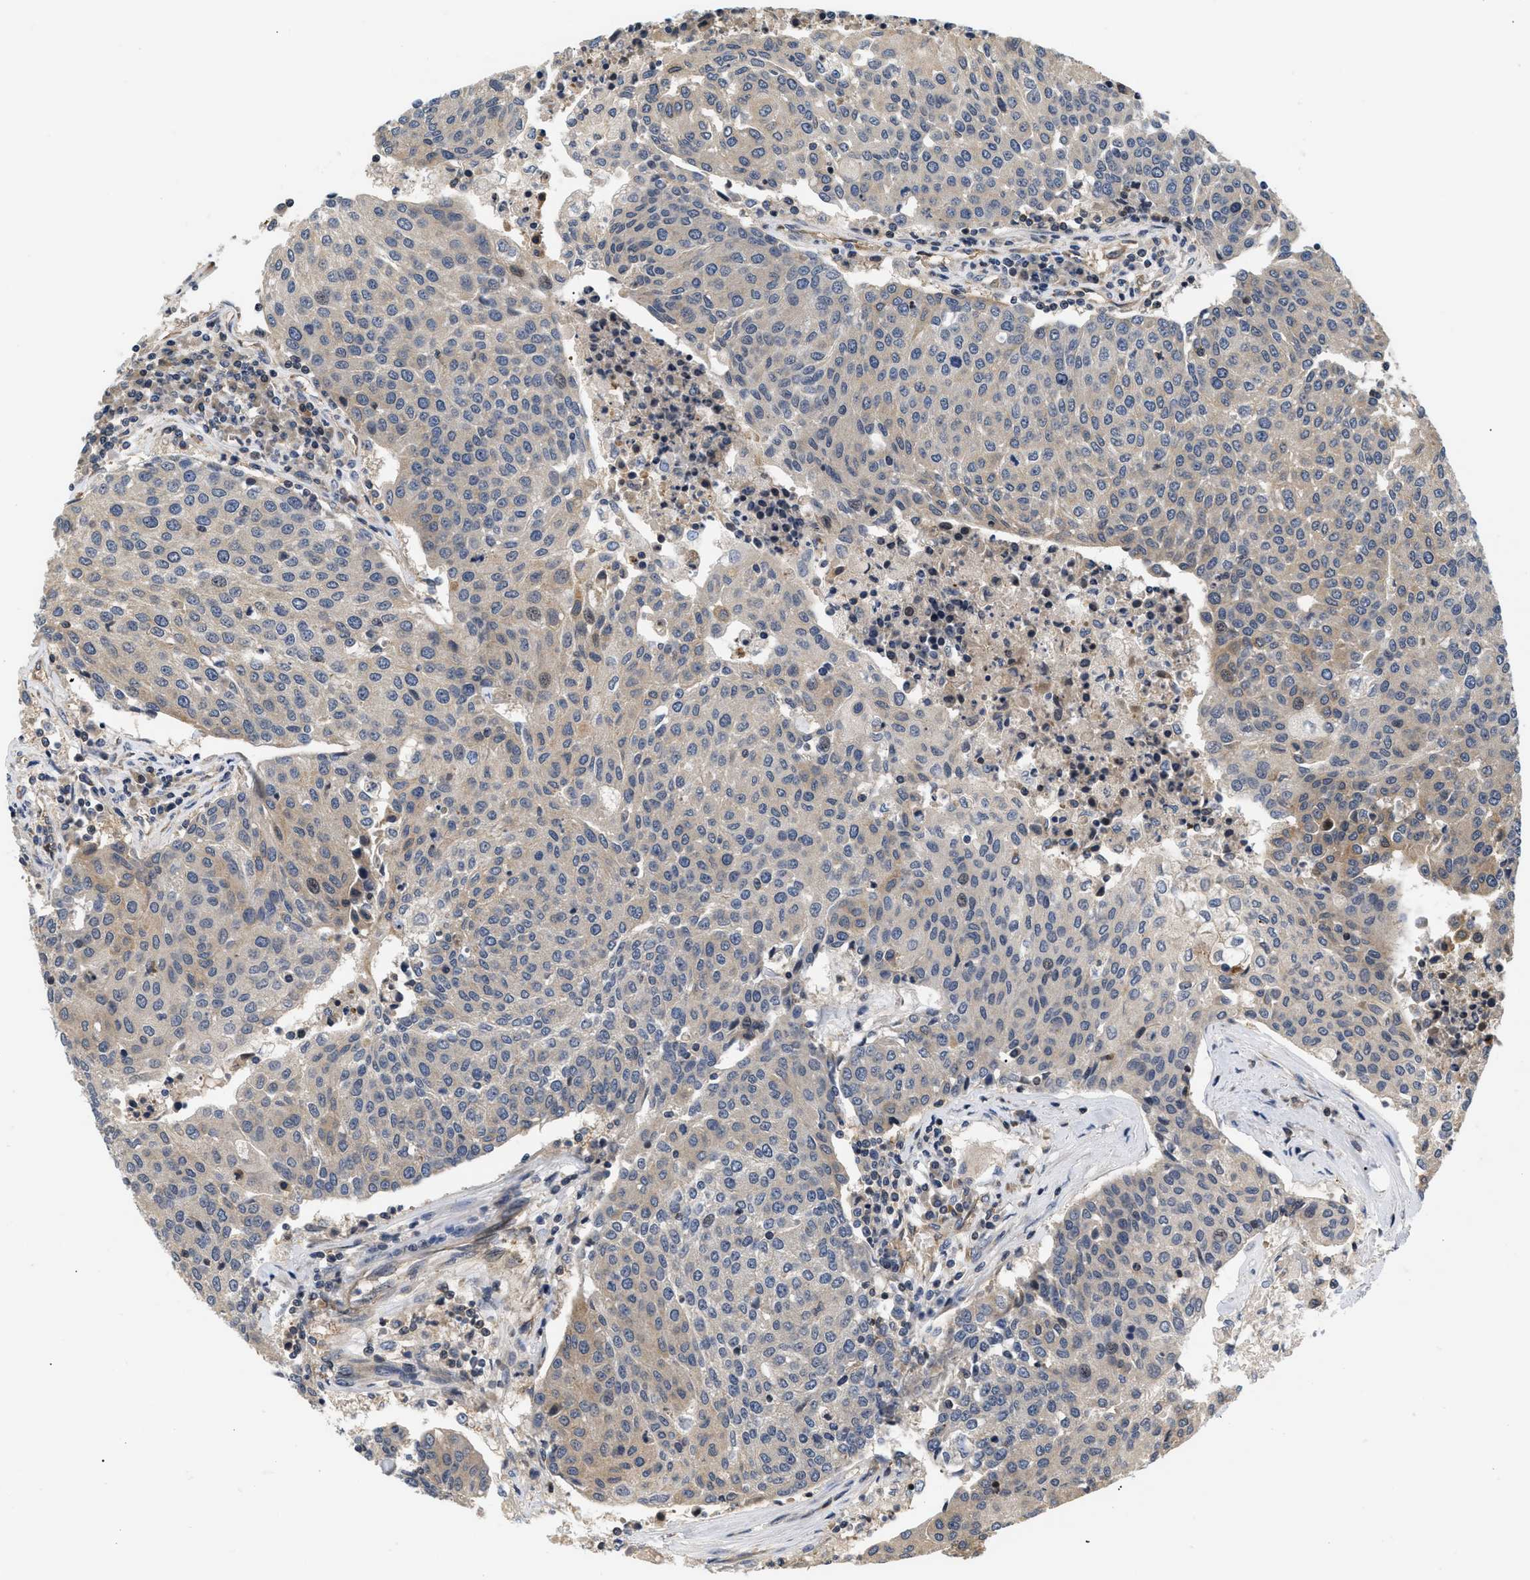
{"staining": {"intensity": "moderate", "quantity": "<25%", "location": "cytoplasmic/membranous"}, "tissue": "urothelial cancer", "cell_type": "Tumor cells", "image_type": "cancer", "snomed": [{"axis": "morphology", "description": "Urothelial carcinoma, High grade"}, {"axis": "topography", "description": "Urinary bladder"}], "caption": "Protein expression analysis of human urothelial cancer reveals moderate cytoplasmic/membranous expression in about <25% of tumor cells.", "gene": "HMGCR", "patient": {"sex": "female", "age": 85}}